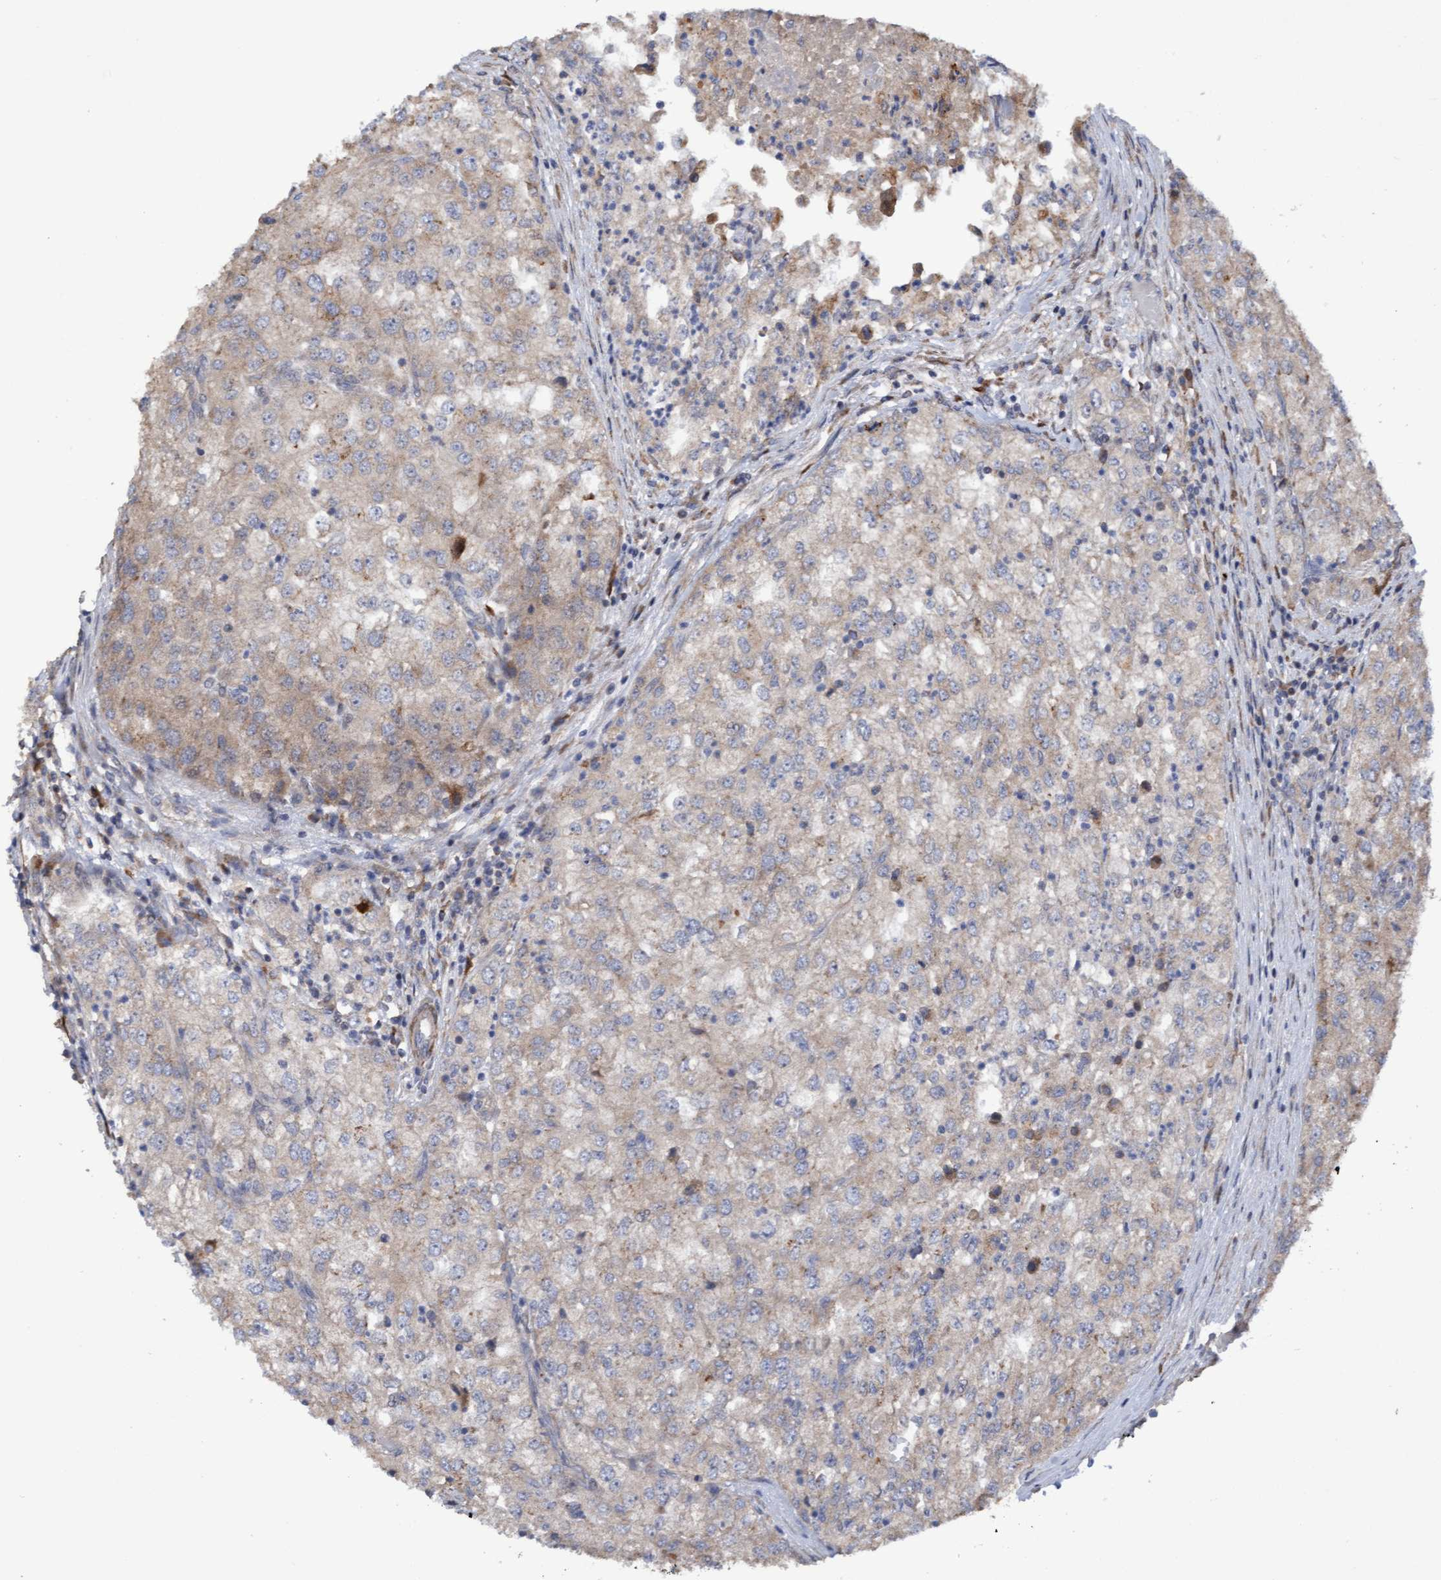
{"staining": {"intensity": "weak", "quantity": "25%-75%", "location": "cytoplasmic/membranous"}, "tissue": "renal cancer", "cell_type": "Tumor cells", "image_type": "cancer", "snomed": [{"axis": "morphology", "description": "Adenocarcinoma, NOS"}, {"axis": "topography", "description": "Kidney"}], "caption": "Protein staining of renal cancer (adenocarcinoma) tissue reveals weak cytoplasmic/membranous staining in about 25%-75% of tumor cells.", "gene": "ELP5", "patient": {"sex": "female", "age": 54}}